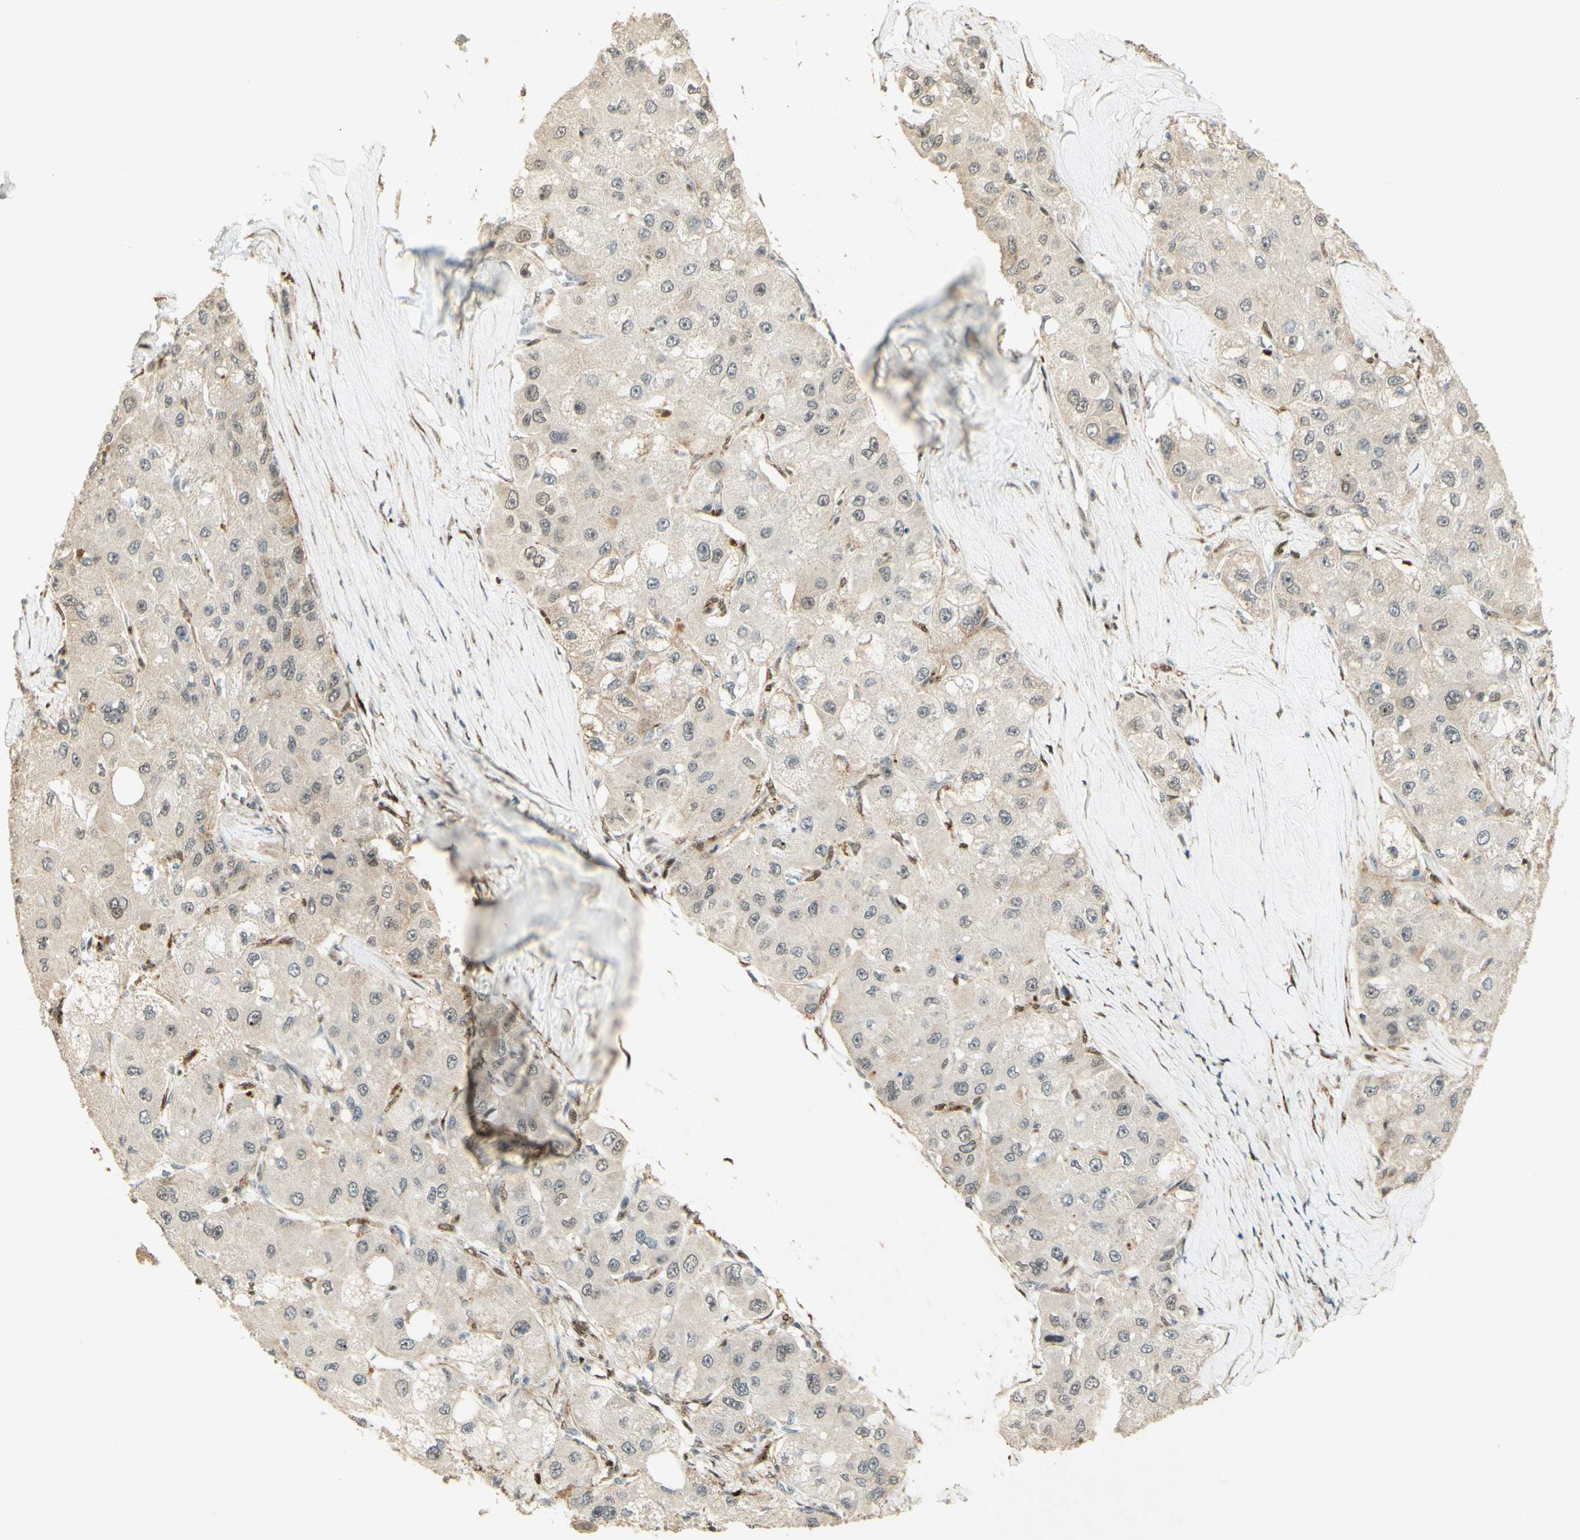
{"staining": {"intensity": "weak", "quantity": "<25%", "location": "cytoplasmic/membranous"}, "tissue": "liver cancer", "cell_type": "Tumor cells", "image_type": "cancer", "snomed": [{"axis": "morphology", "description": "Carcinoma, Hepatocellular, NOS"}, {"axis": "topography", "description": "Liver"}], "caption": "A high-resolution image shows immunohistochemistry staining of liver cancer, which demonstrates no significant staining in tumor cells.", "gene": "FOXP1", "patient": {"sex": "male", "age": 80}}